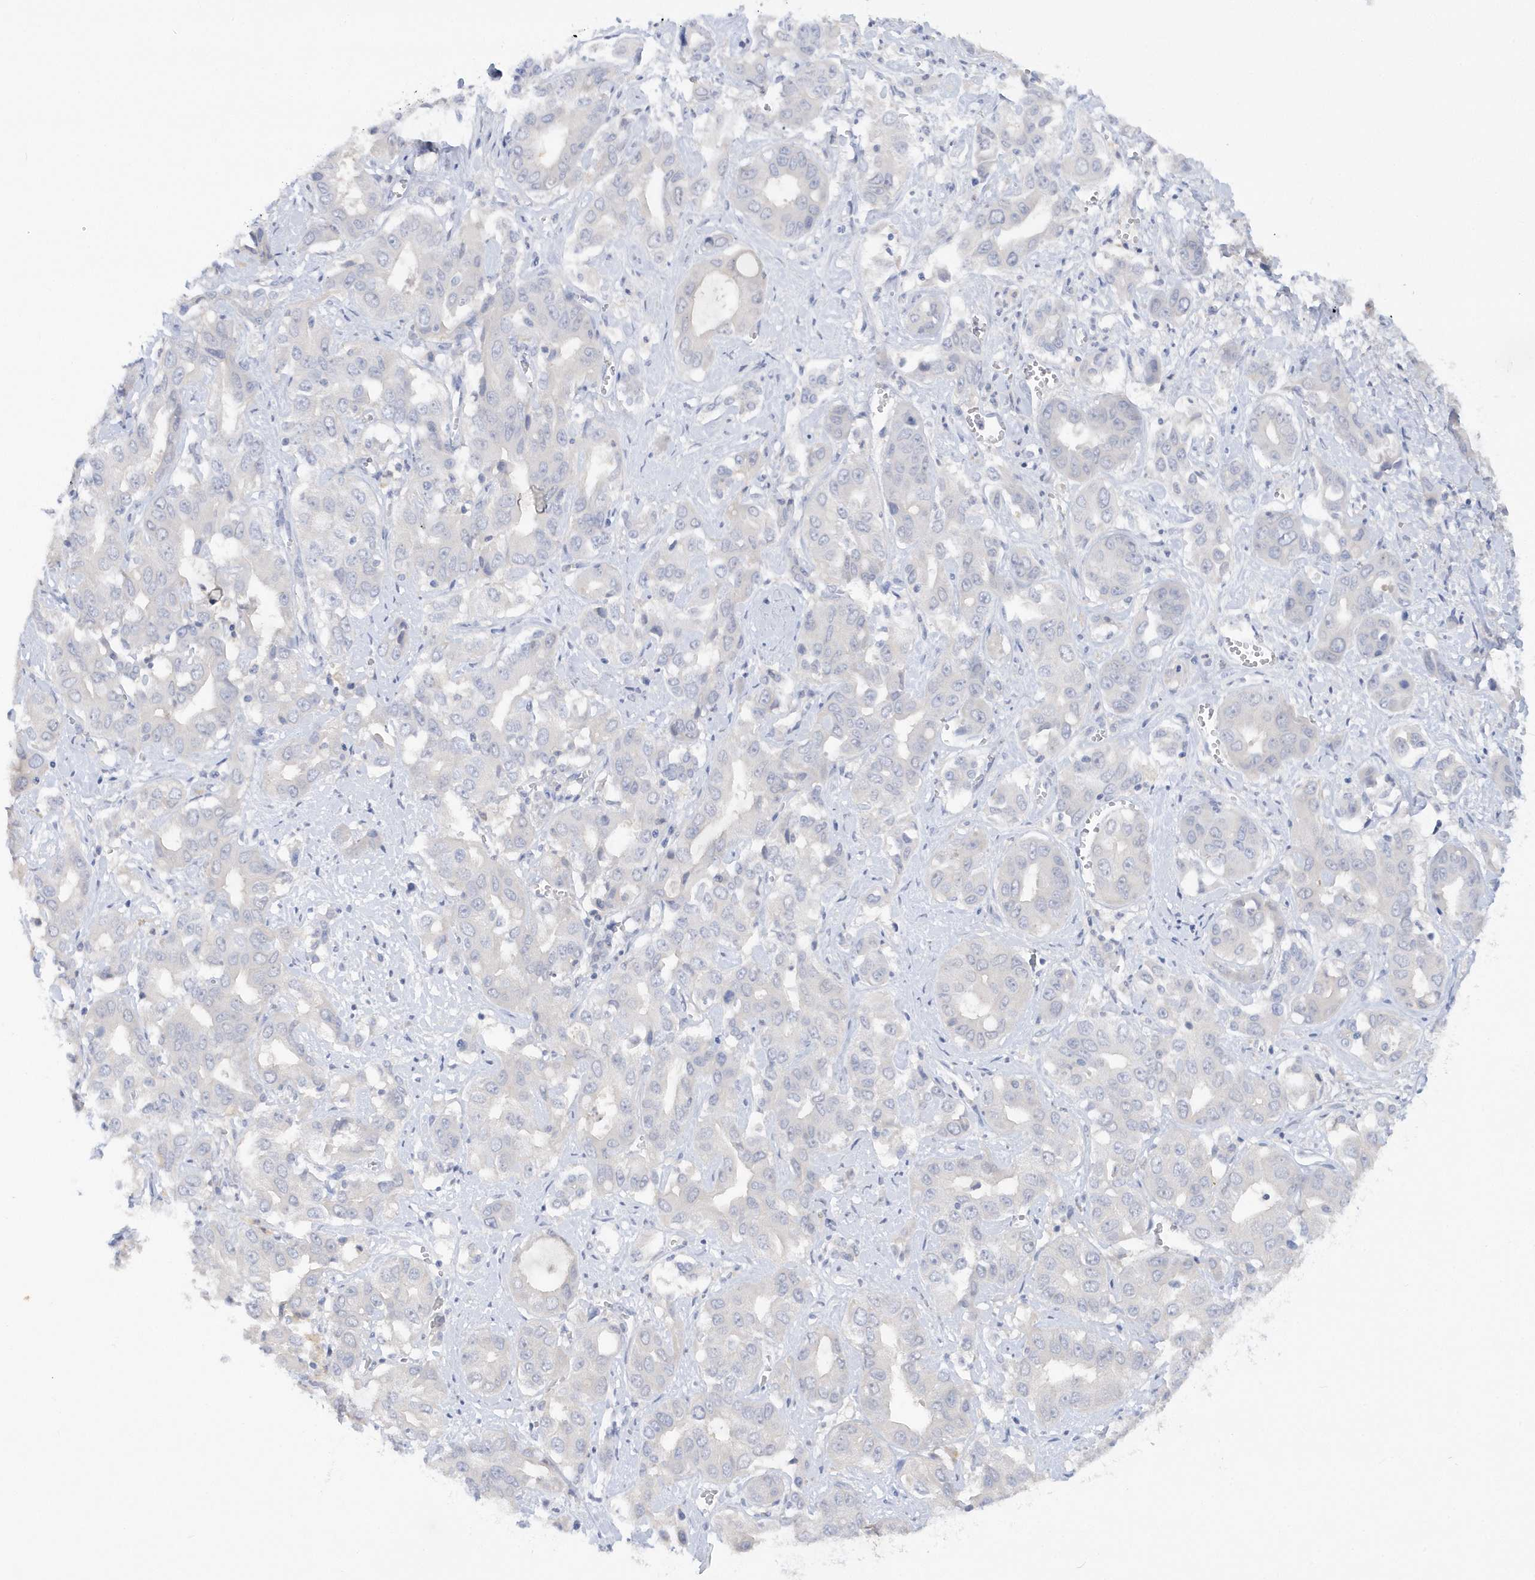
{"staining": {"intensity": "negative", "quantity": "none", "location": "none"}, "tissue": "liver cancer", "cell_type": "Tumor cells", "image_type": "cancer", "snomed": [{"axis": "morphology", "description": "Cholangiocarcinoma"}, {"axis": "topography", "description": "Liver"}], "caption": "There is no significant expression in tumor cells of cholangiocarcinoma (liver).", "gene": "RPE", "patient": {"sex": "female", "age": 52}}